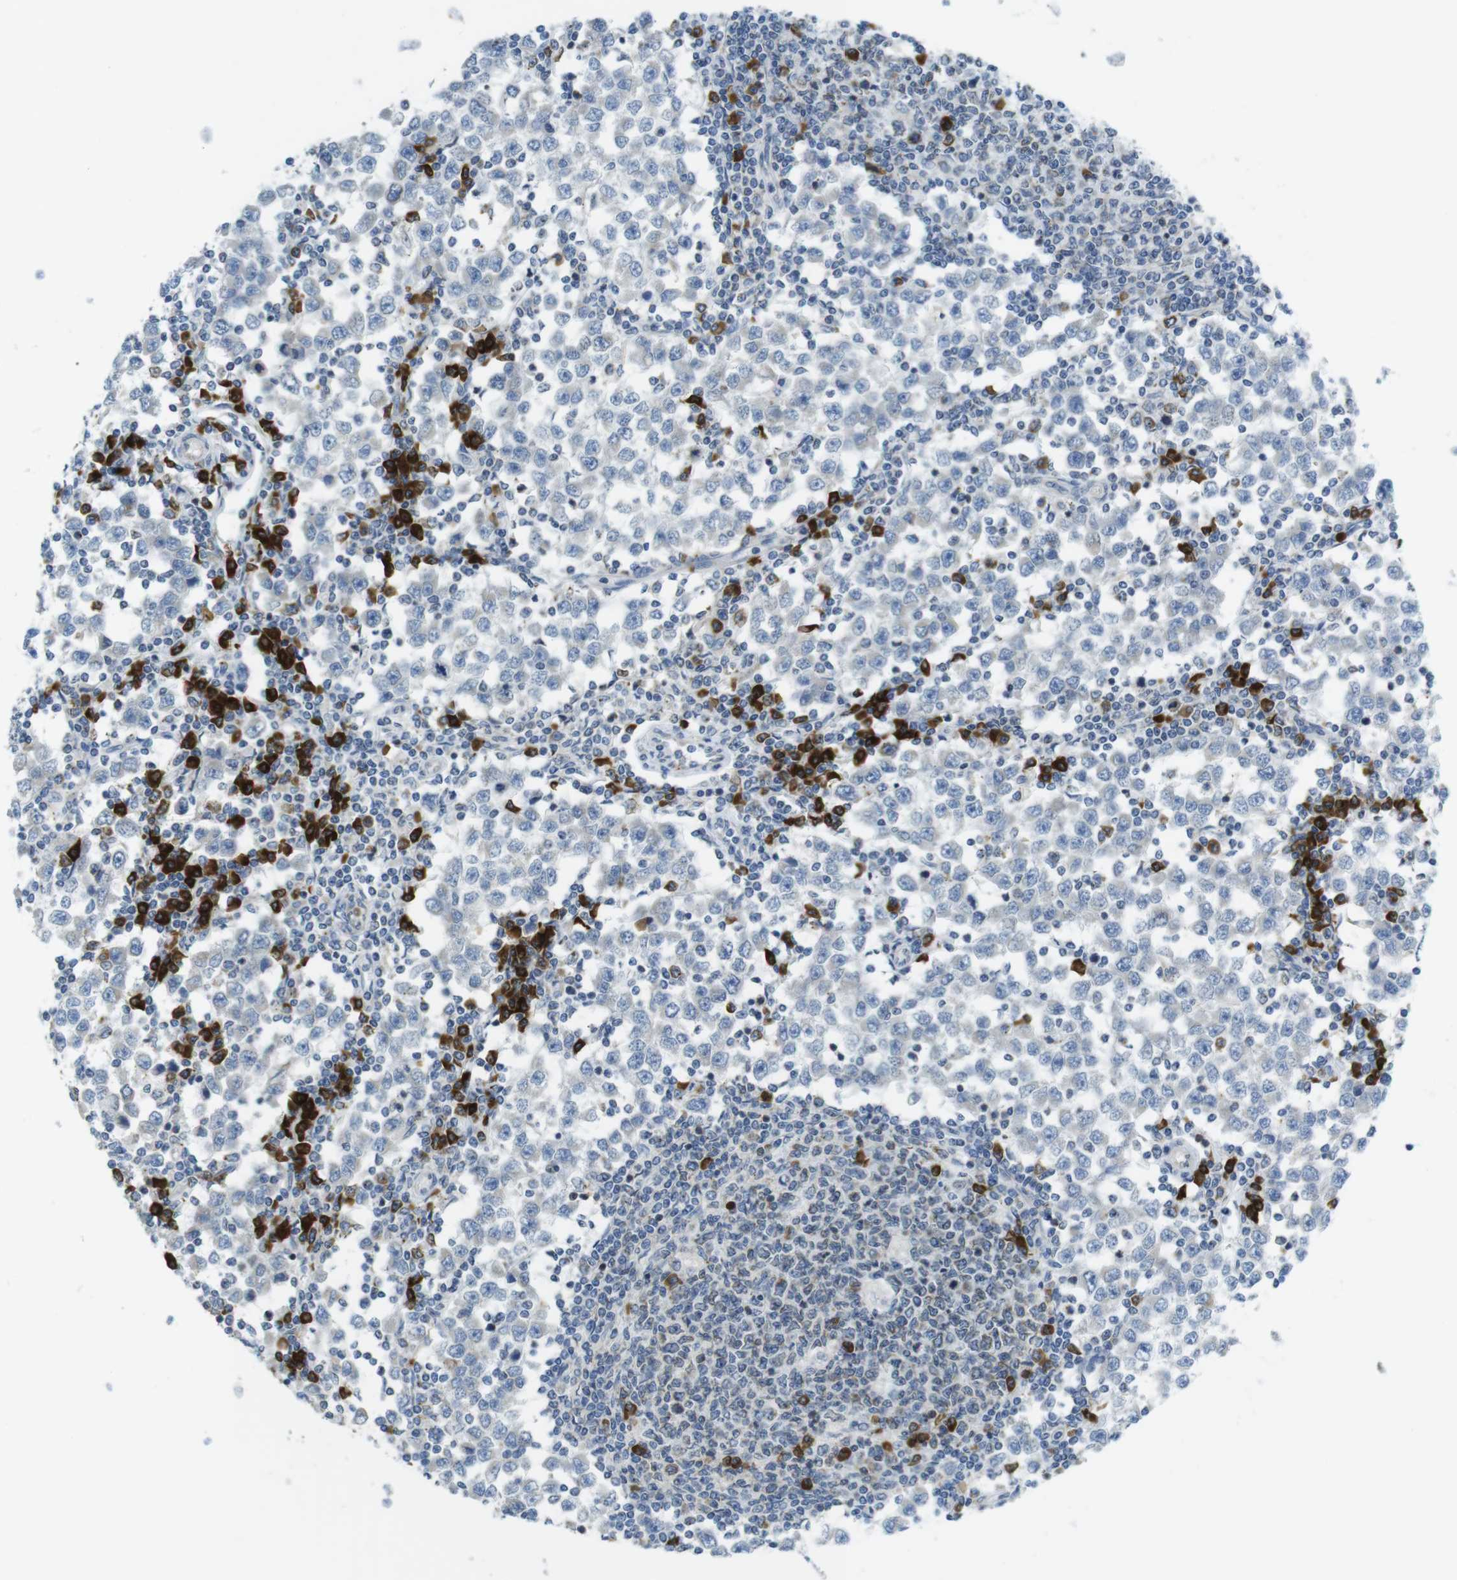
{"staining": {"intensity": "negative", "quantity": "none", "location": "none"}, "tissue": "testis cancer", "cell_type": "Tumor cells", "image_type": "cancer", "snomed": [{"axis": "morphology", "description": "Seminoma, NOS"}, {"axis": "topography", "description": "Testis"}], "caption": "Tumor cells are negative for brown protein staining in testis cancer (seminoma).", "gene": "CLPTM1L", "patient": {"sex": "male", "age": 65}}